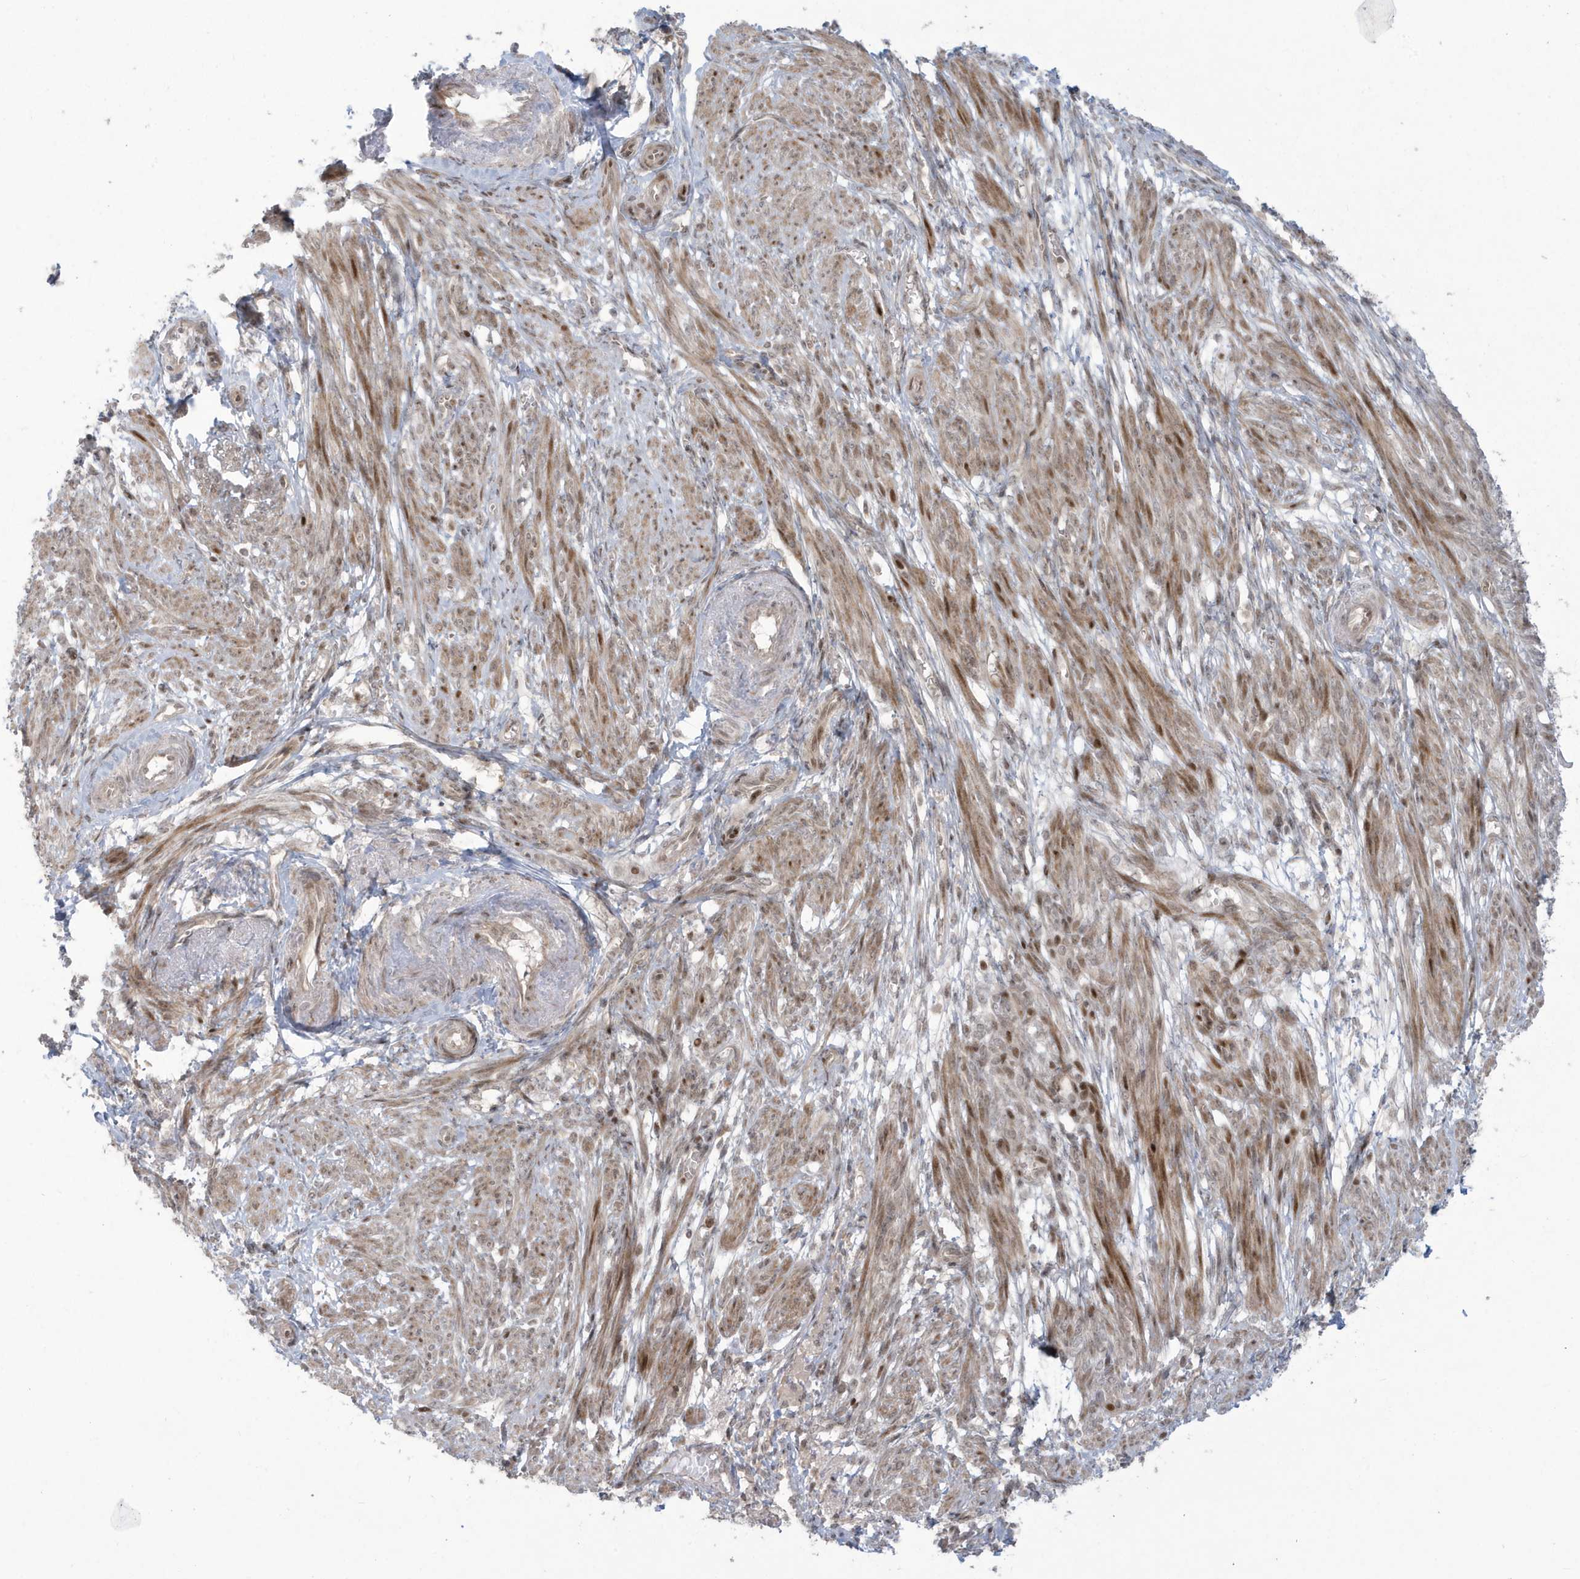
{"staining": {"intensity": "moderate", "quantity": ">75%", "location": "cytoplasmic/membranous,nuclear"}, "tissue": "smooth muscle", "cell_type": "Smooth muscle cells", "image_type": "normal", "snomed": [{"axis": "morphology", "description": "Normal tissue, NOS"}, {"axis": "topography", "description": "Smooth muscle"}], "caption": "A photomicrograph of smooth muscle stained for a protein reveals moderate cytoplasmic/membranous,nuclear brown staining in smooth muscle cells.", "gene": "C1orf52", "patient": {"sex": "female", "age": 39}}